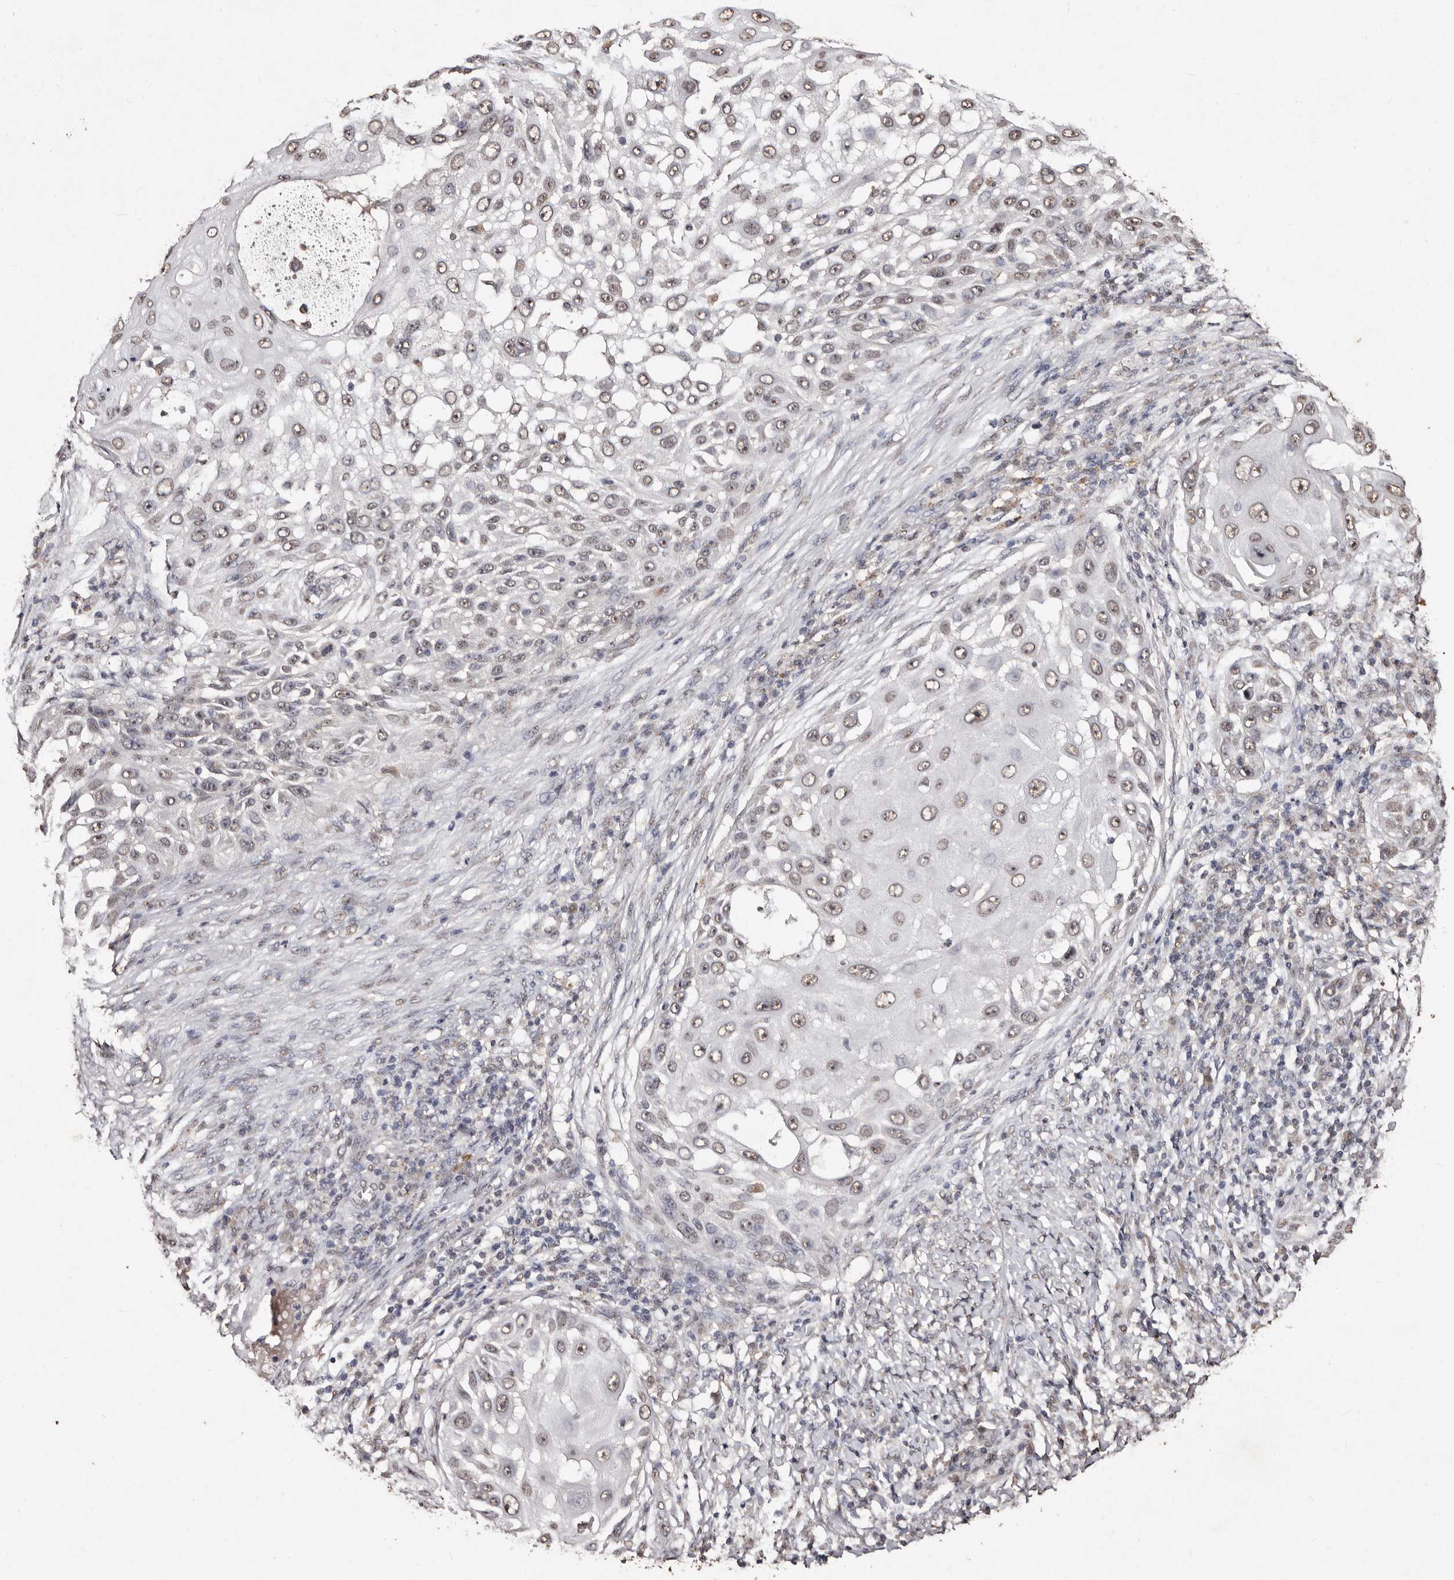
{"staining": {"intensity": "weak", "quantity": ">75%", "location": "nuclear"}, "tissue": "skin cancer", "cell_type": "Tumor cells", "image_type": "cancer", "snomed": [{"axis": "morphology", "description": "Squamous cell carcinoma, NOS"}, {"axis": "topography", "description": "Skin"}], "caption": "This is a micrograph of IHC staining of skin cancer, which shows weak staining in the nuclear of tumor cells.", "gene": "ERBB4", "patient": {"sex": "female", "age": 44}}